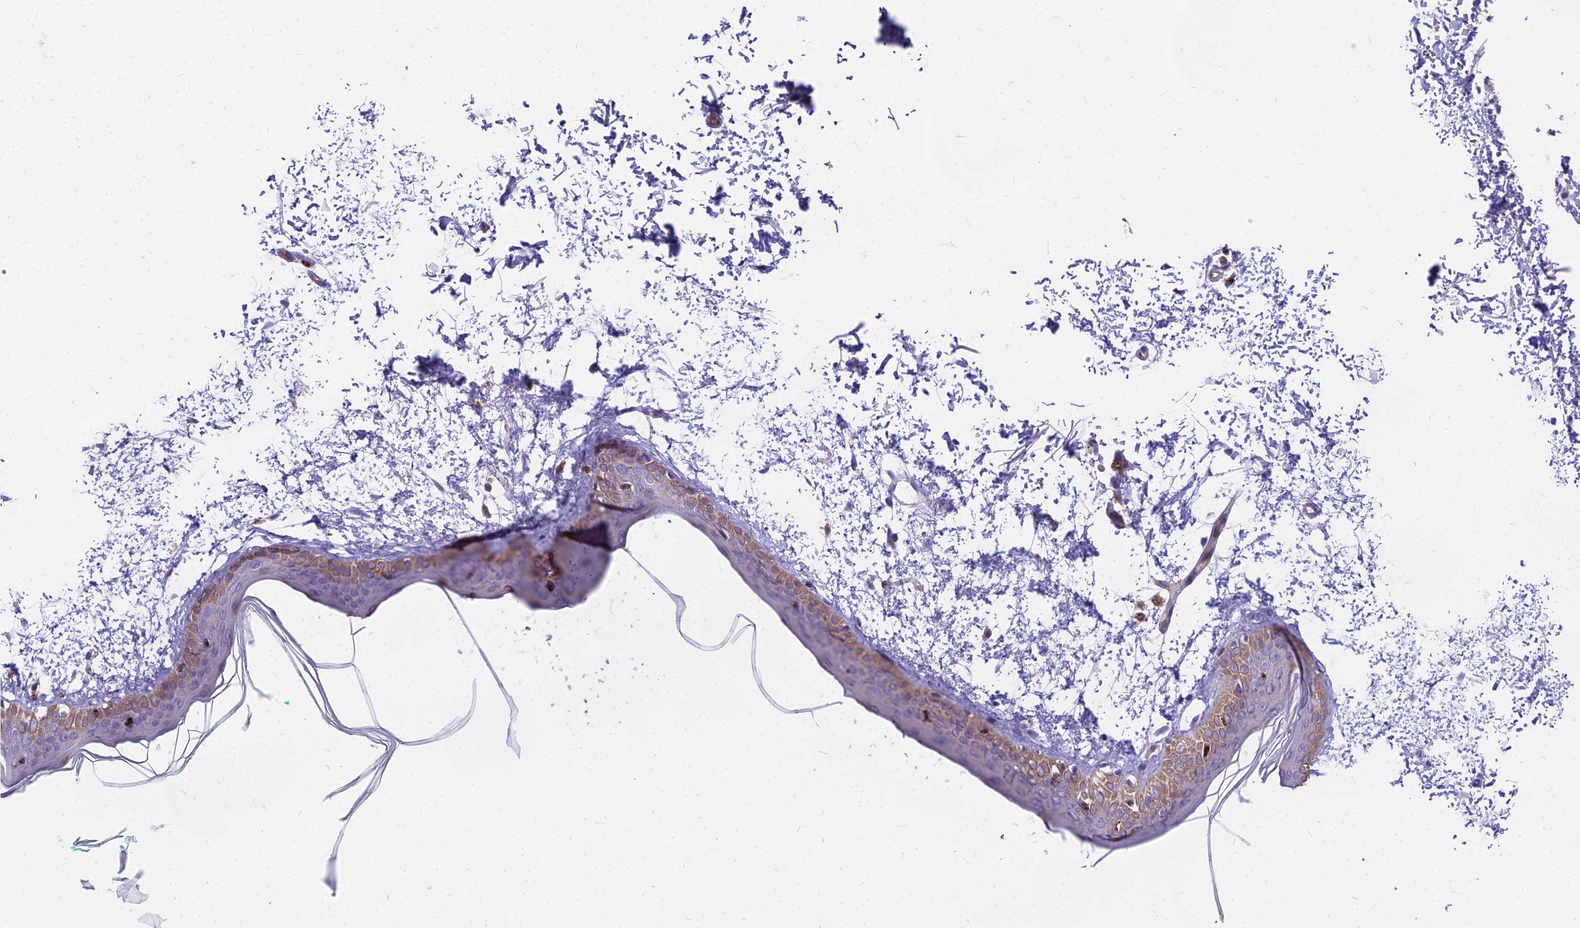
{"staining": {"intensity": "negative", "quantity": "none", "location": "none"}, "tissue": "skin", "cell_type": "Fibroblasts", "image_type": "normal", "snomed": [{"axis": "morphology", "description": "Normal tissue, NOS"}, {"axis": "topography", "description": "Skin"}], "caption": "Protein analysis of unremarkable skin demonstrates no significant positivity in fibroblasts.", "gene": "HLA", "patient": {"sex": "male", "age": 66}}